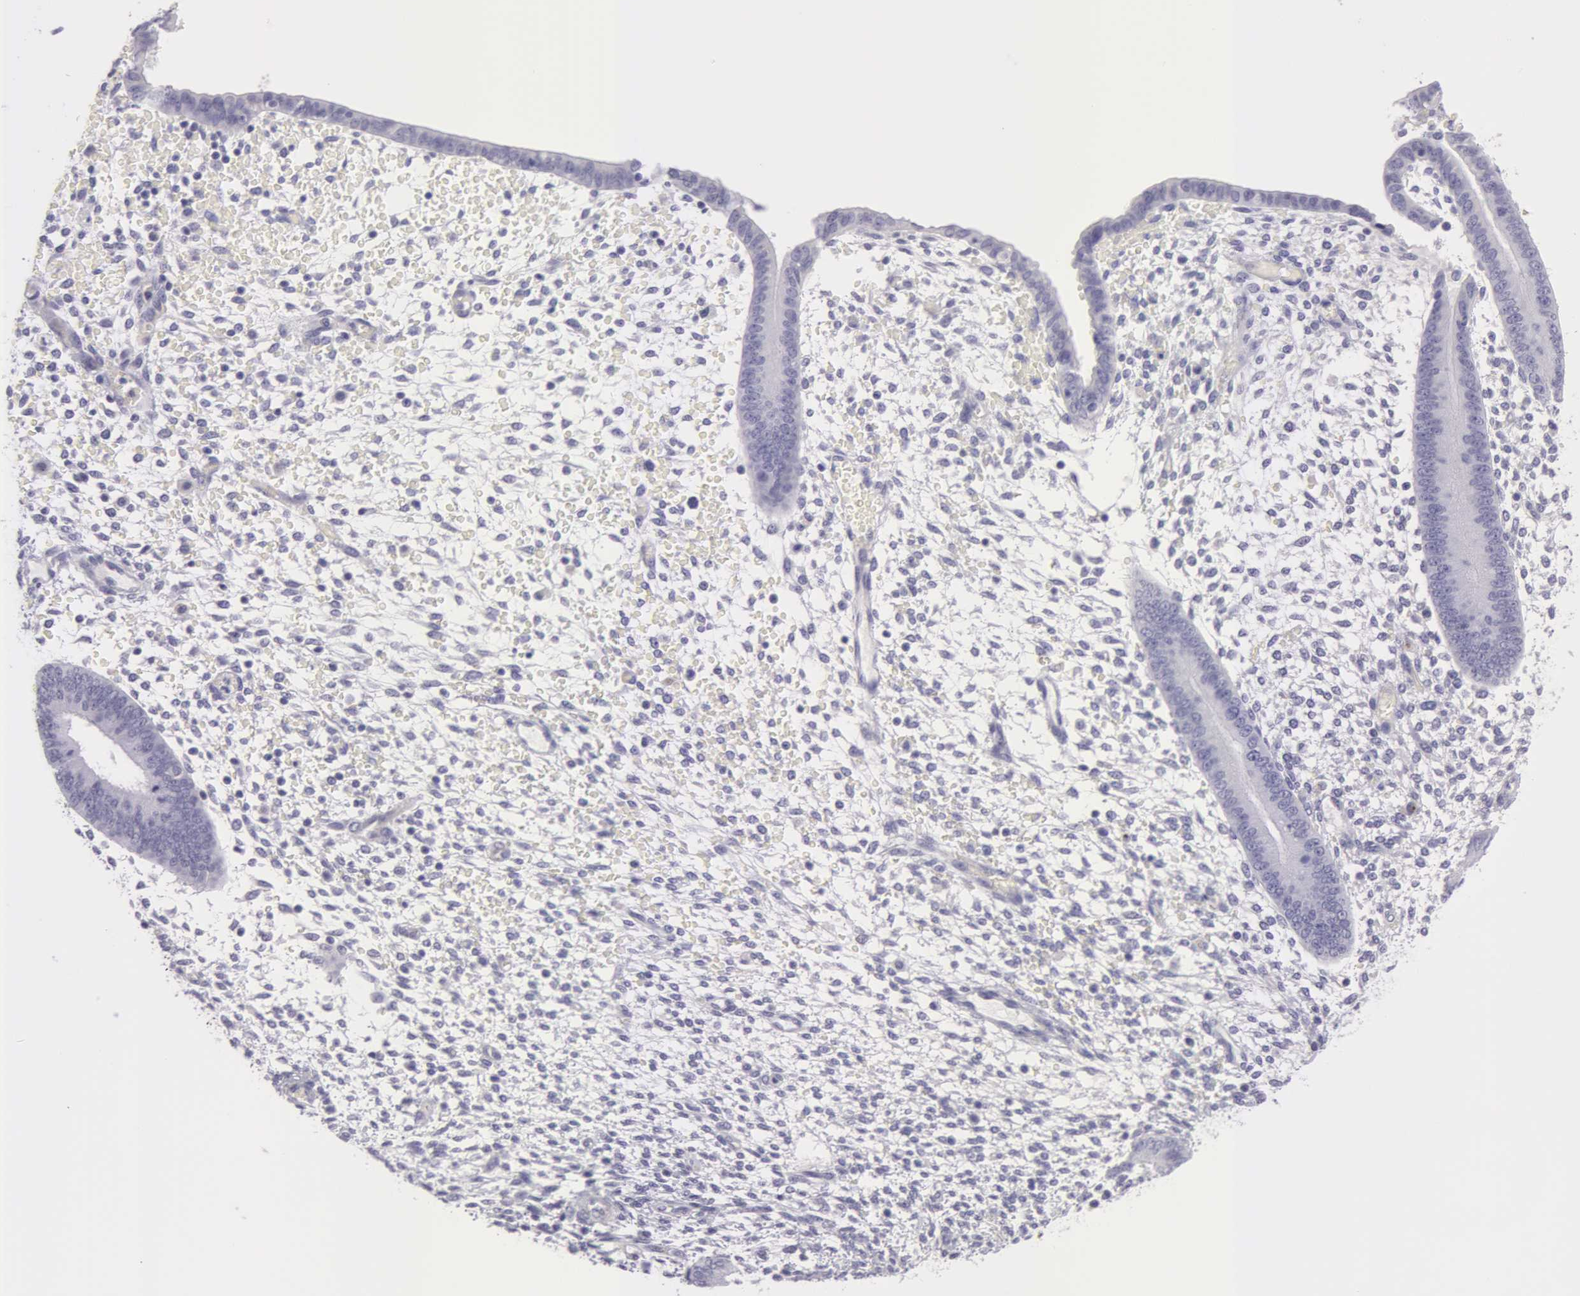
{"staining": {"intensity": "negative", "quantity": "none", "location": "none"}, "tissue": "endometrium", "cell_type": "Cells in endometrial stroma", "image_type": "normal", "snomed": [{"axis": "morphology", "description": "Normal tissue, NOS"}, {"axis": "topography", "description": "Endometrium"}], "caption": "IHC image of benign human endometrium stained for a protein (brown), which reveals no staining in cells in endometrial stroma.", "gene": "AMACR", "patient": {"sex": "female", "age": 42}}